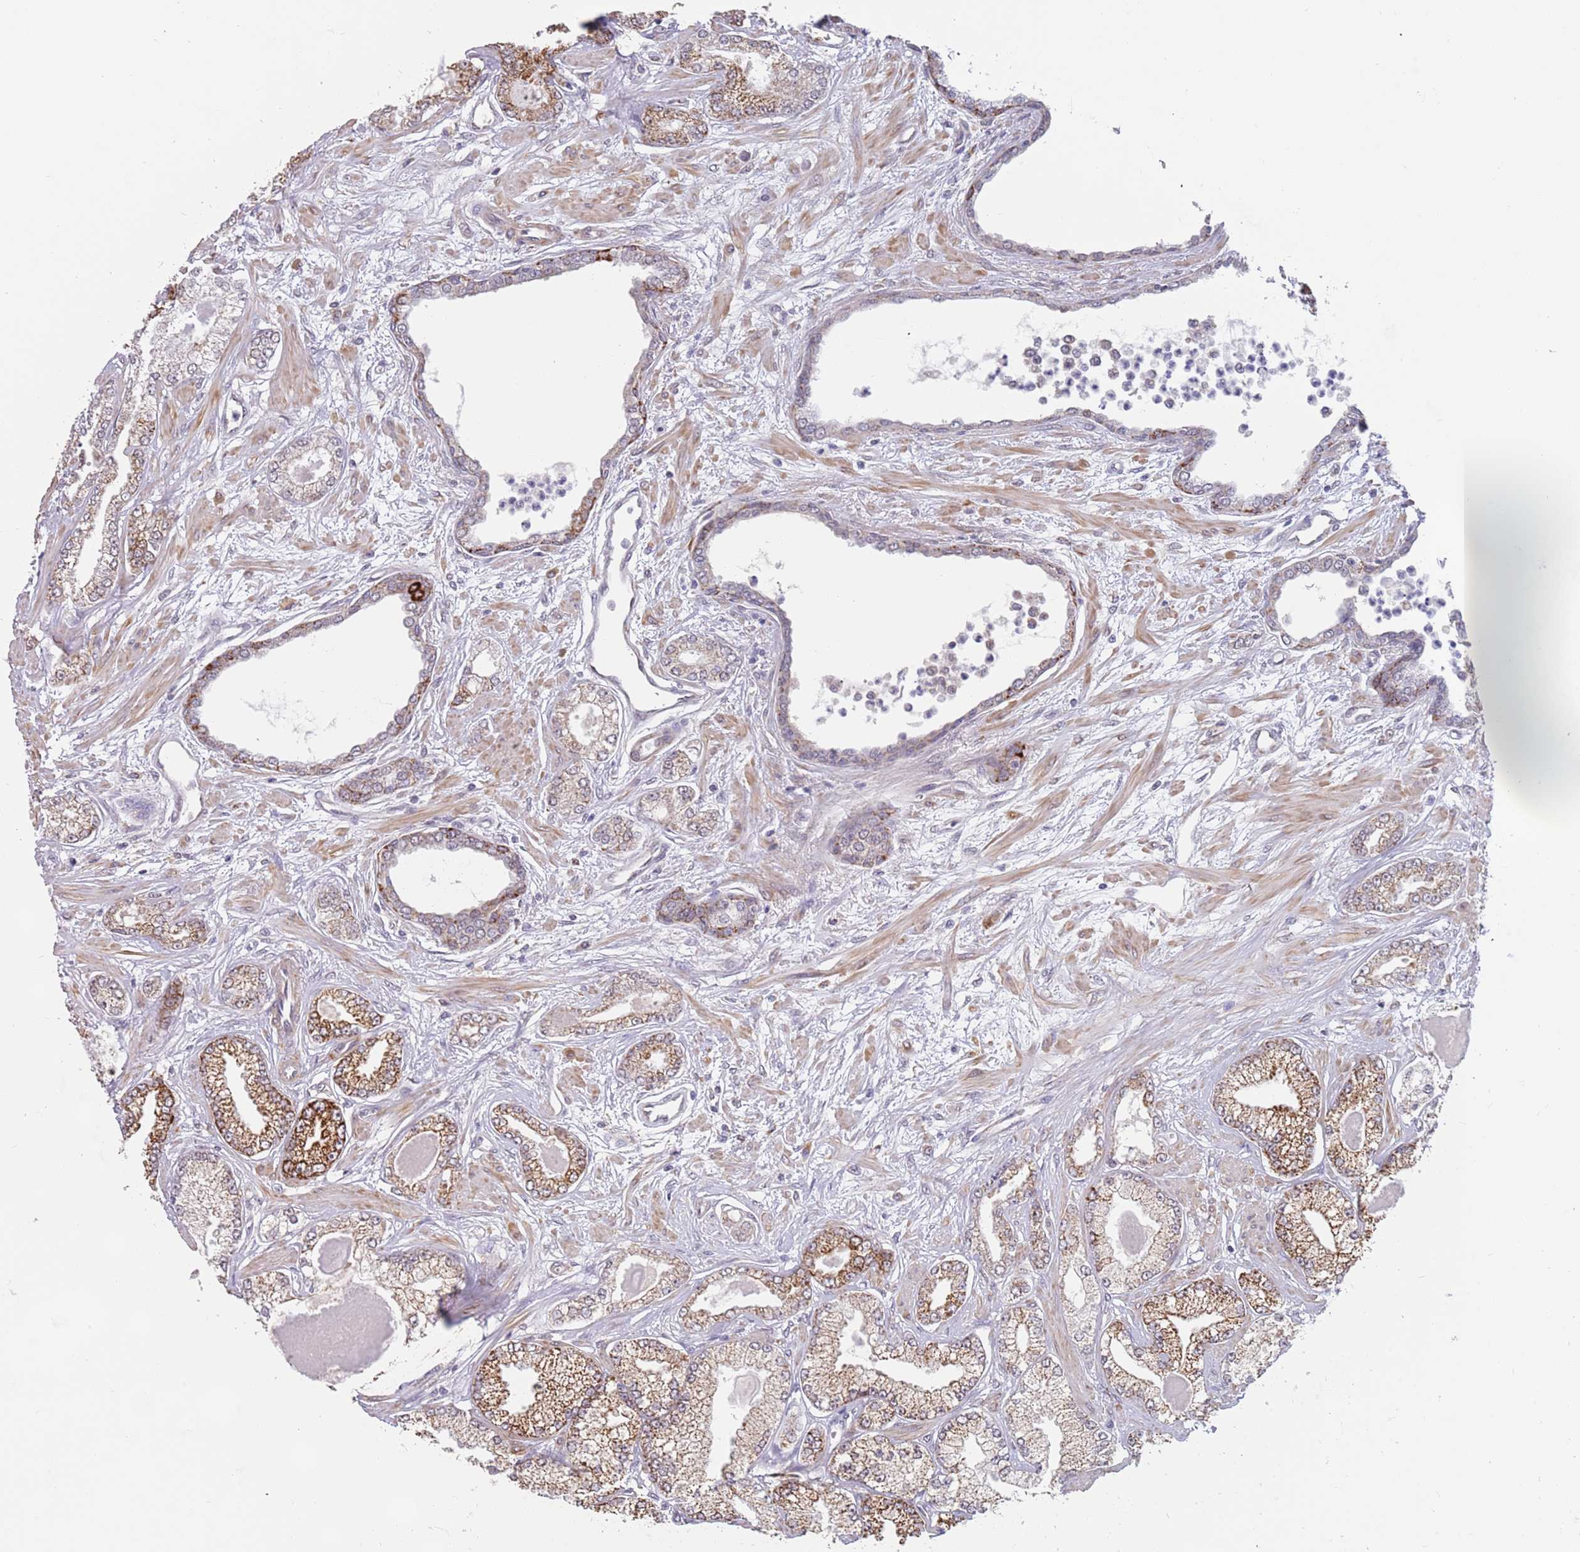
{"staining": {"intensity": "strong", "quantity": "25%-75%", "location": "cytoplasmic/membranous"}, "tissue": "prostate cancer", "cell_type": "Tumor cells", "image_type": "cancer", "snomed": [{"axis": "morphology", "description": "Adenocarcinoma, Low grade"}, {"axis": "topography", "description": "Prostate"}], "caption": "Protein expression analysis of prostate cancer shows strong cytoplasmic/membranous staining in approximately 25%-75% of tumor cells.", "gene": "UQCC3", "patient": {"sex": "male", "age": 64}}